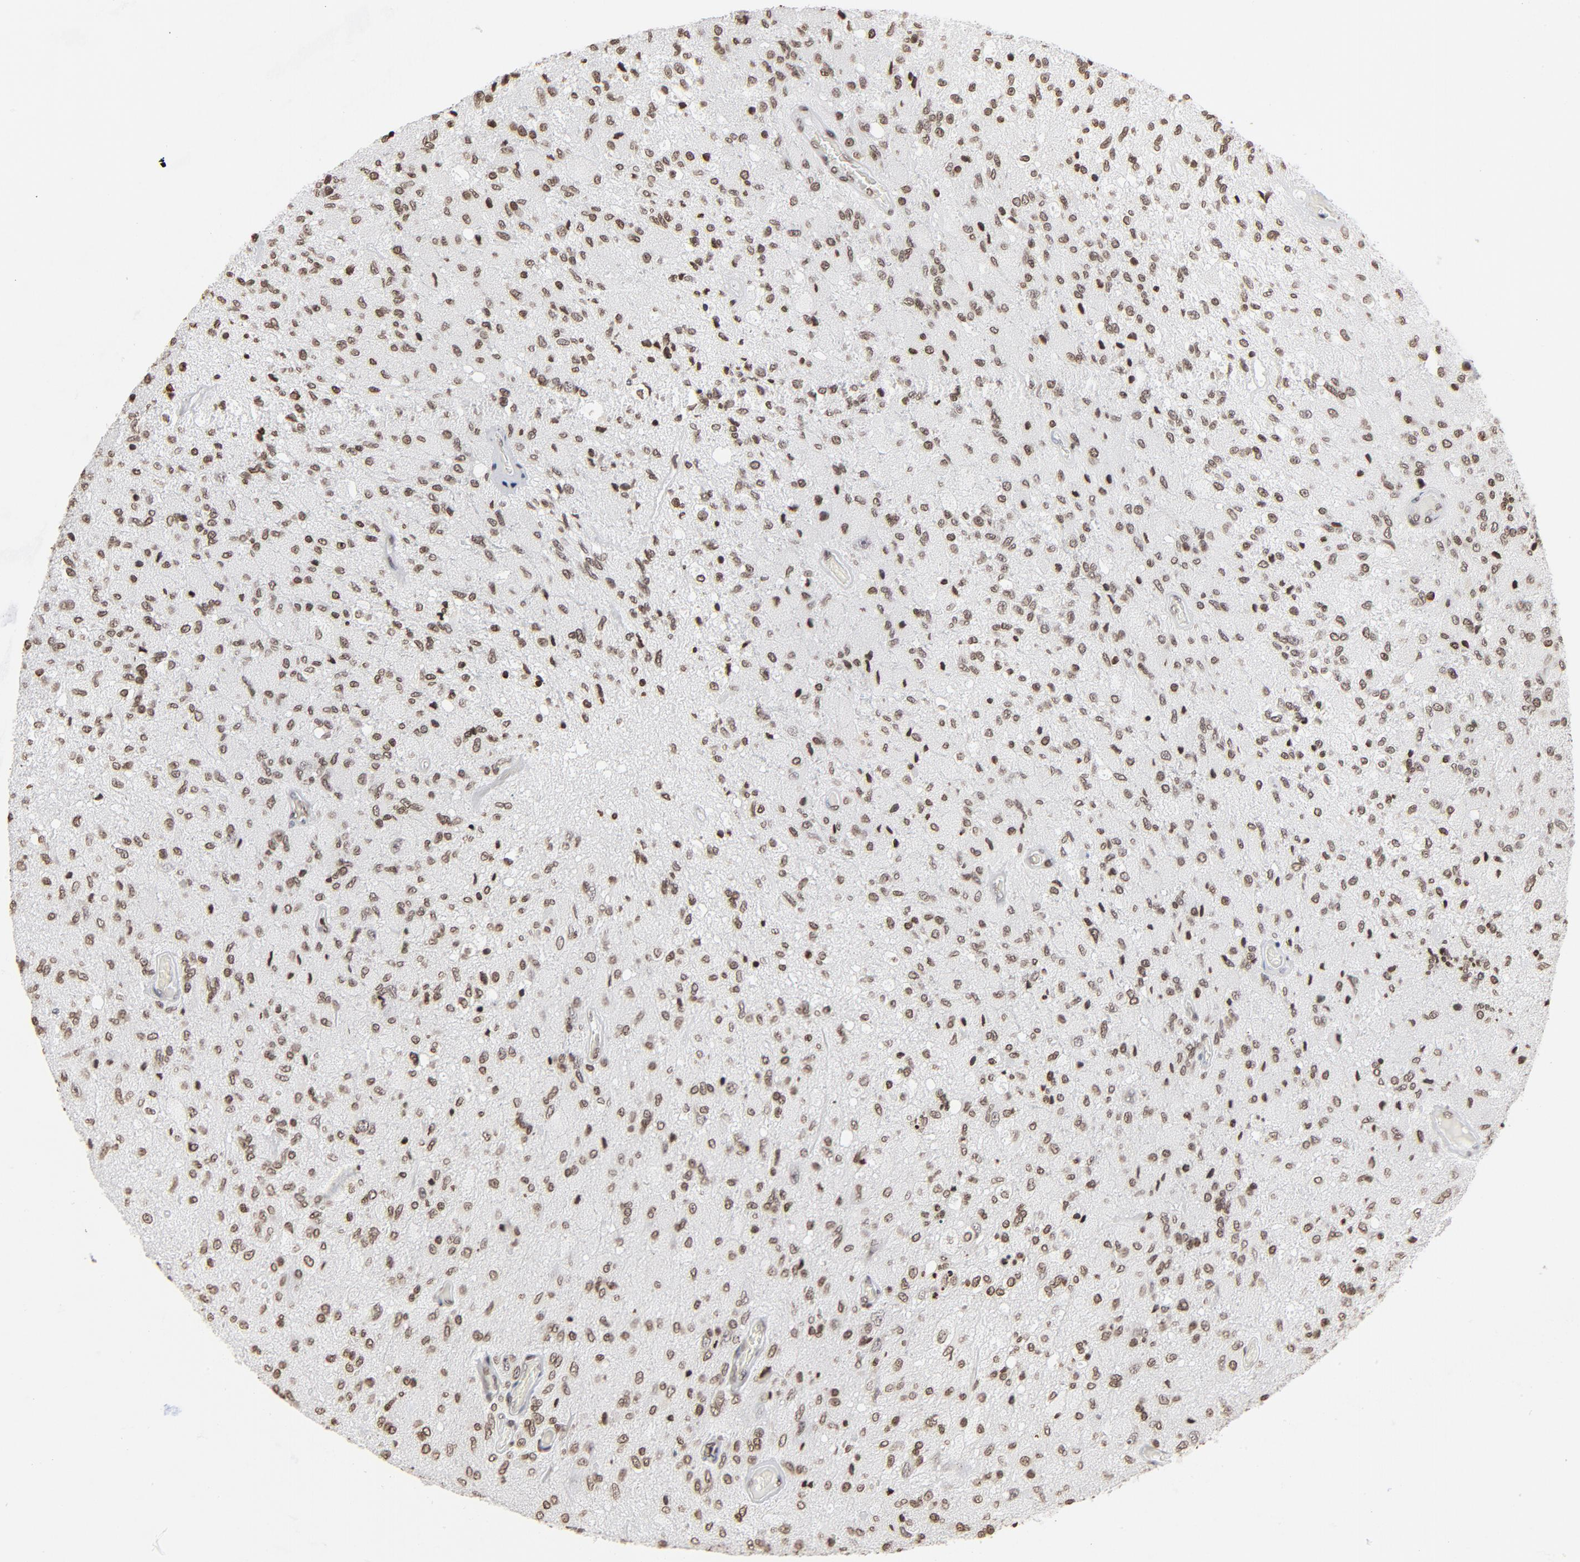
{"staining": {"intensity": "weak", "quantity": ">75%", "location": "nuclear"}, "tissue": "glioma", "cell_type": "Tumor cells", "image_type": "cancer", "snomed": [{"axis": "morphology", "description": "Normal tissue, NOS"}, {"axis": "morphology", "description": "Glioma, malignant, High grade"}, {"axis": "topography", "description": "Cerebral cortex"}], "caption": "High-power microscopy captured an immunohistochemistry image of malignant glioma (high-grade), revealing weak nuclear positivity in about >75% of tumor cells.", "gene": "H2AC12", "patient": {"sex": "male", "age": 77}}